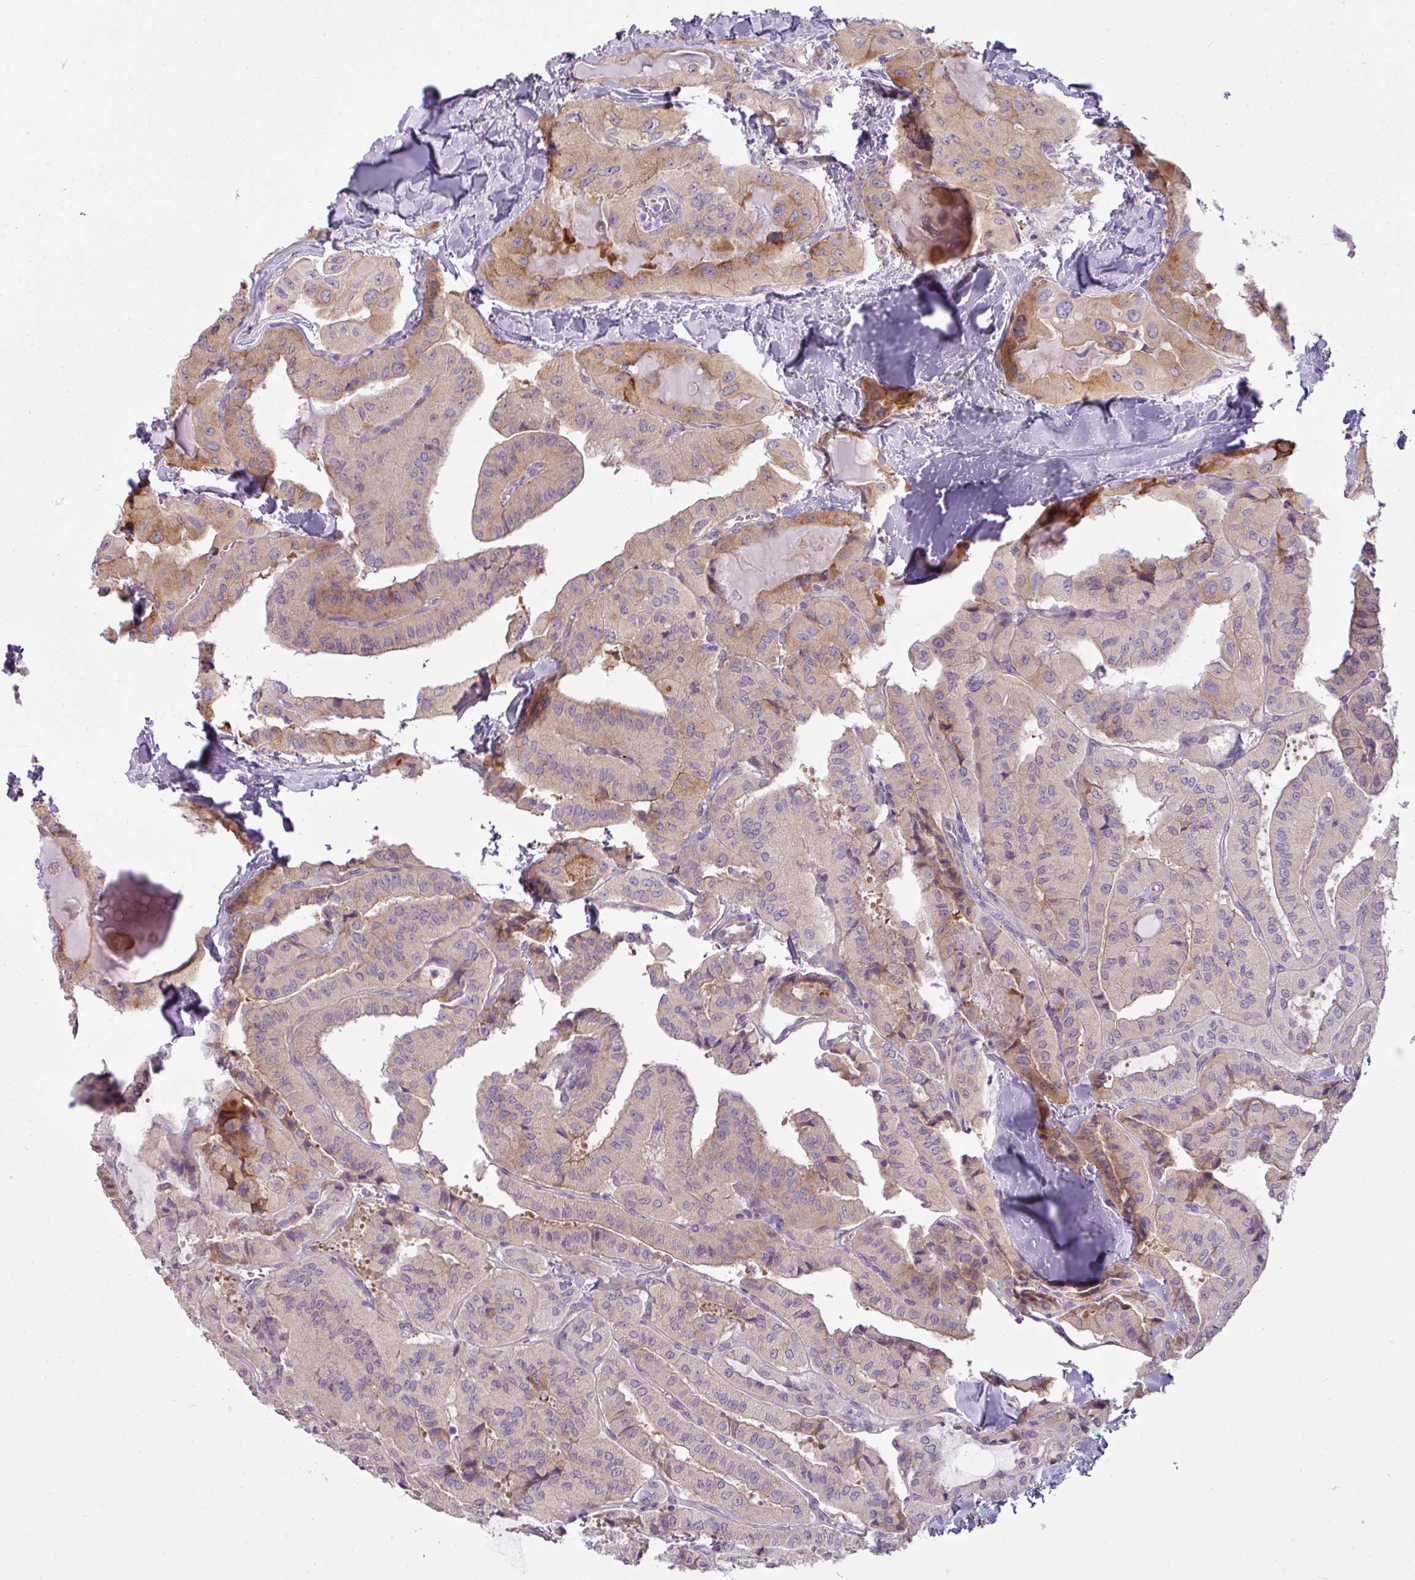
{"staining": {"intensity": "weak", "quantity": "25%-75%", "location": "cytoplasmic/membranous"}, "tissue": "thyroid cancer", "cell_type": "Tumor cells", "image_type": "cancer", "snomed": [{"axis": "morphology", "description": "Normal tissue, NOS"}, {"axis": "morphology", "description": "Papillary adenocarcinoma, NOS"}, {"axis": "topography", "description": "Thyroid gland"}], "caption": "A high-resolution photomicrograph shows immunohistochemistry (IHC) staining of papillary adenocarcinoma (thyroid), which reveals weak cytoplasmic/membranous staining in about 25%-75% of tumor cells. The protein is stained brown, and the nuclei are stained in blue (DAB (3,3'-diaminobenzidine) IHC with brightfield microscopy, high magnification).", "gene": "CAMK2B", "patient": {"sex": "female", "age": 59}}